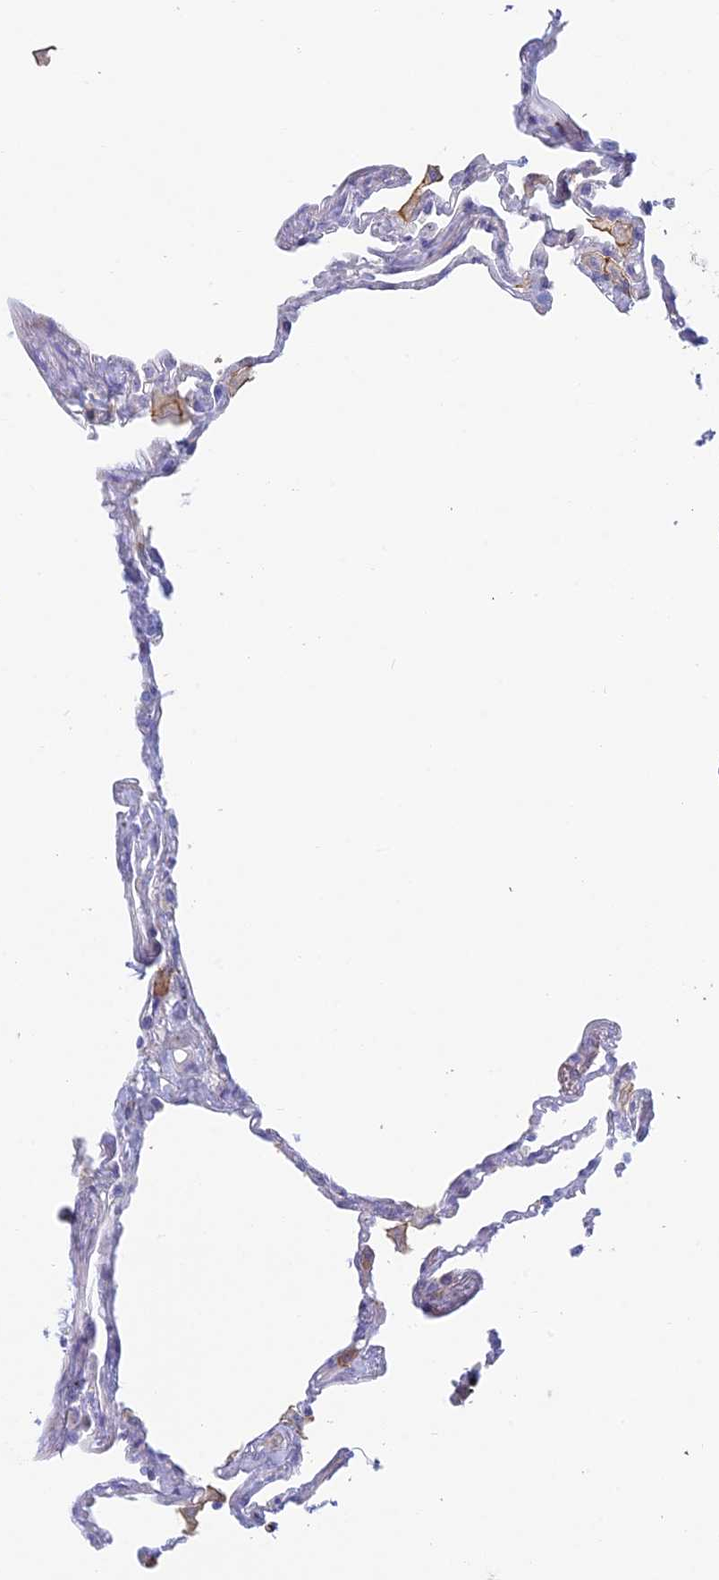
{"staining": {"intensity": "negative", "quantity": "none", "location": "none"}, "tissue": "lung", "cell_type": "Alveolar cells", "image_type": "normal", "snomed": [{"axis": "morphology", "description": "Normal tissue, NOS"}, {"axis": "topography", "description": "Lung"}], "caption": "Protein analysis of benign lung shows no significant expression in alveolar cells.", "gene": "STRN4", "patient": {"sex": "female", "age": 67}}